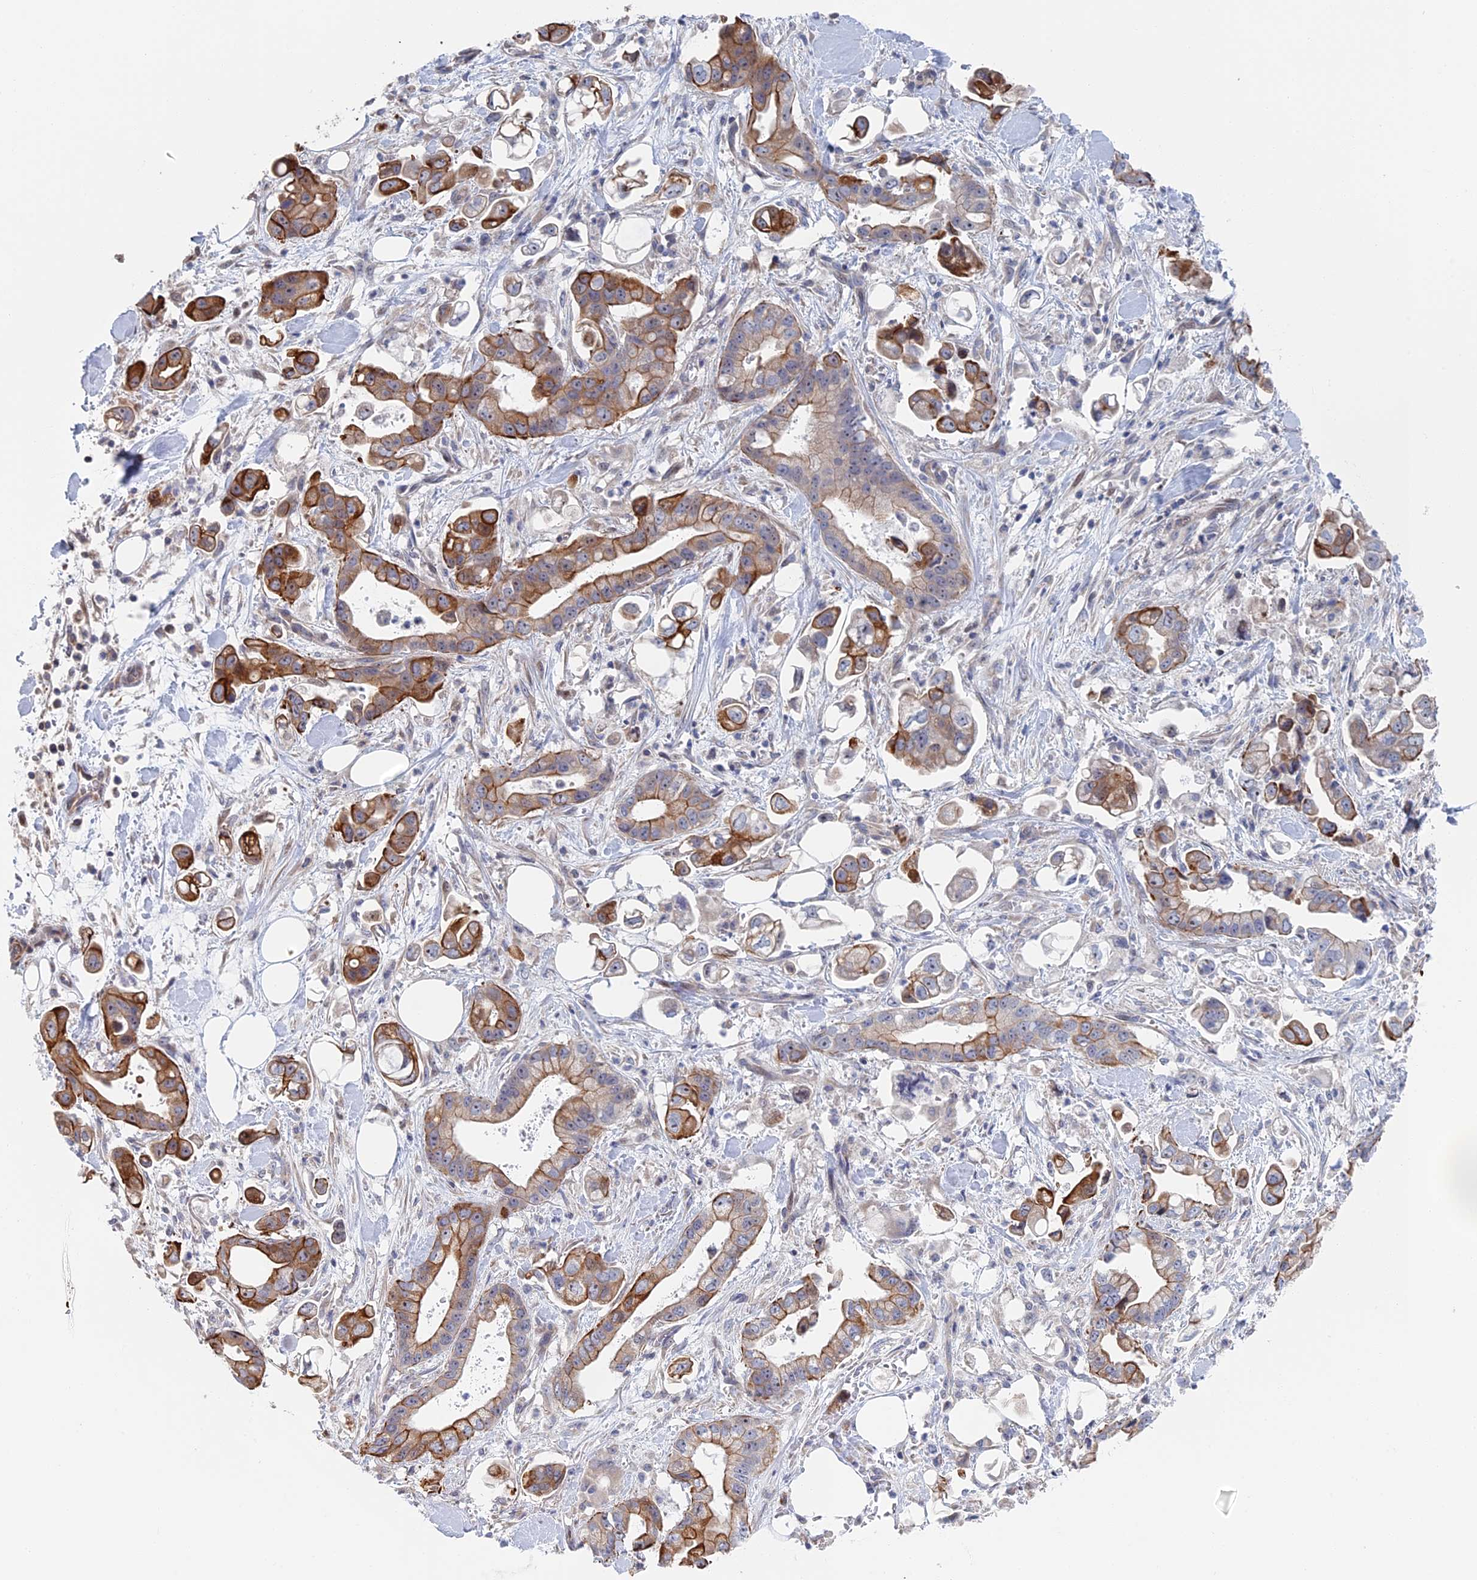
{"staining": {"intensity": "moderate", "quantity": ">75%", "location": "cytoplasmic/membranous"}, "tissue": "stomach cancer", "cell_type": "Tumor cells", "image_type": "cancer", "snomed": [{"axis": "morphology", "description": "Adenocarcinoma, NOS"}, {"axis": "topography", "description": "Stomach"}], "caption": "Immunohistochemistry (IHC) micrograph of human stomach adenocarcinoma stained for a protein (brown), which reveals medium levels of moderate cytoplasmic/membranous staining in approximately >75% of tumor cells.", "gene": "IL7", "patient": {"sex": "male", "age": 62}}